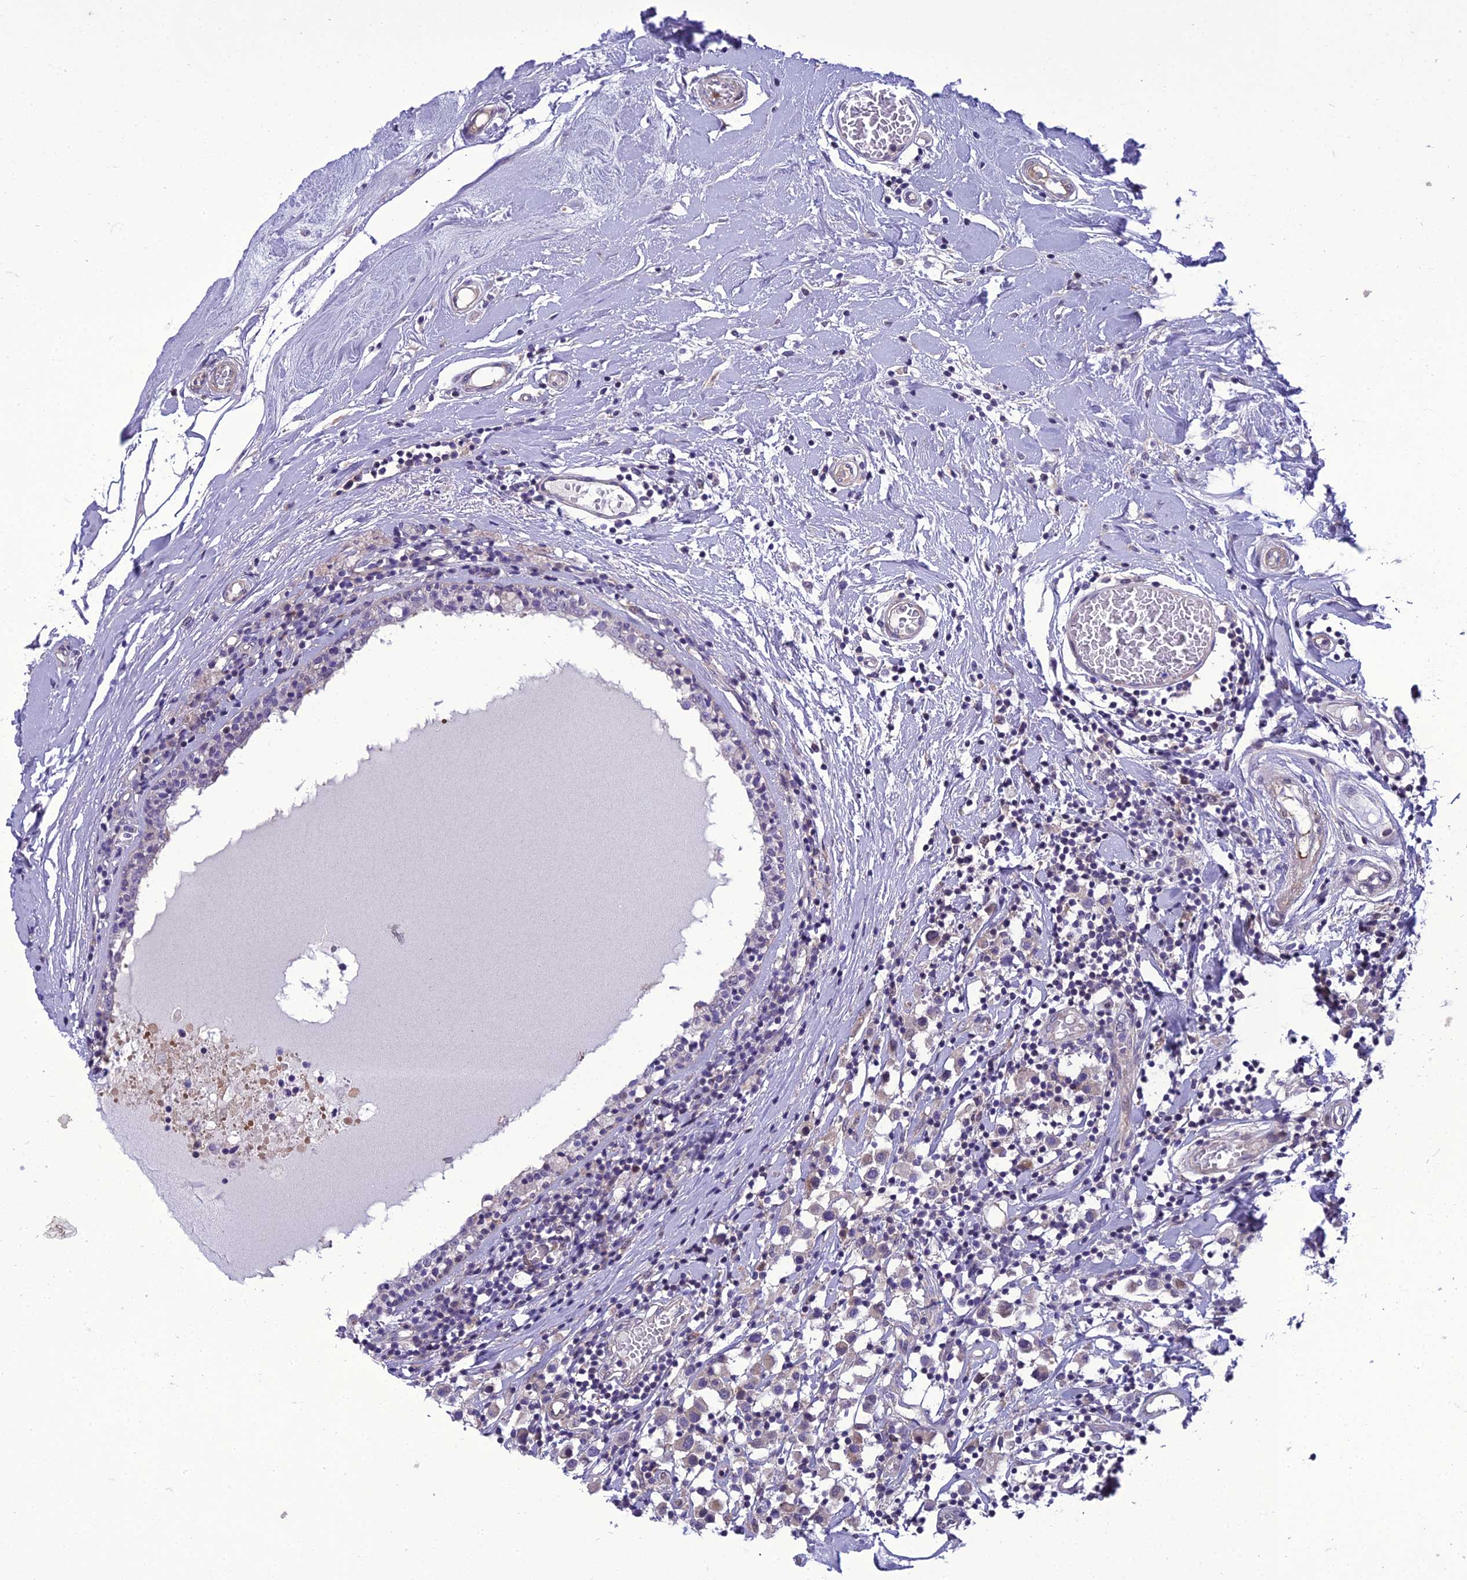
{"staining": {"intensity": "weak", "quantity": "<25%", "location": "cytoplasmic/membranous"}, "tissue": "breast cancer", "cell_type": "Tumor cells", "image_type": "cancer", "snomed": [{"axis": "morphology", "description": "Duct carcinoma"}, {"axis": "topography", "description": "Breast"}], "caption": "Tumor cells are negative for brown protein staining in intraductal carcinoma (breast).", "gene": "GAB4", "patient": {"sex": "female", "age": 61}}